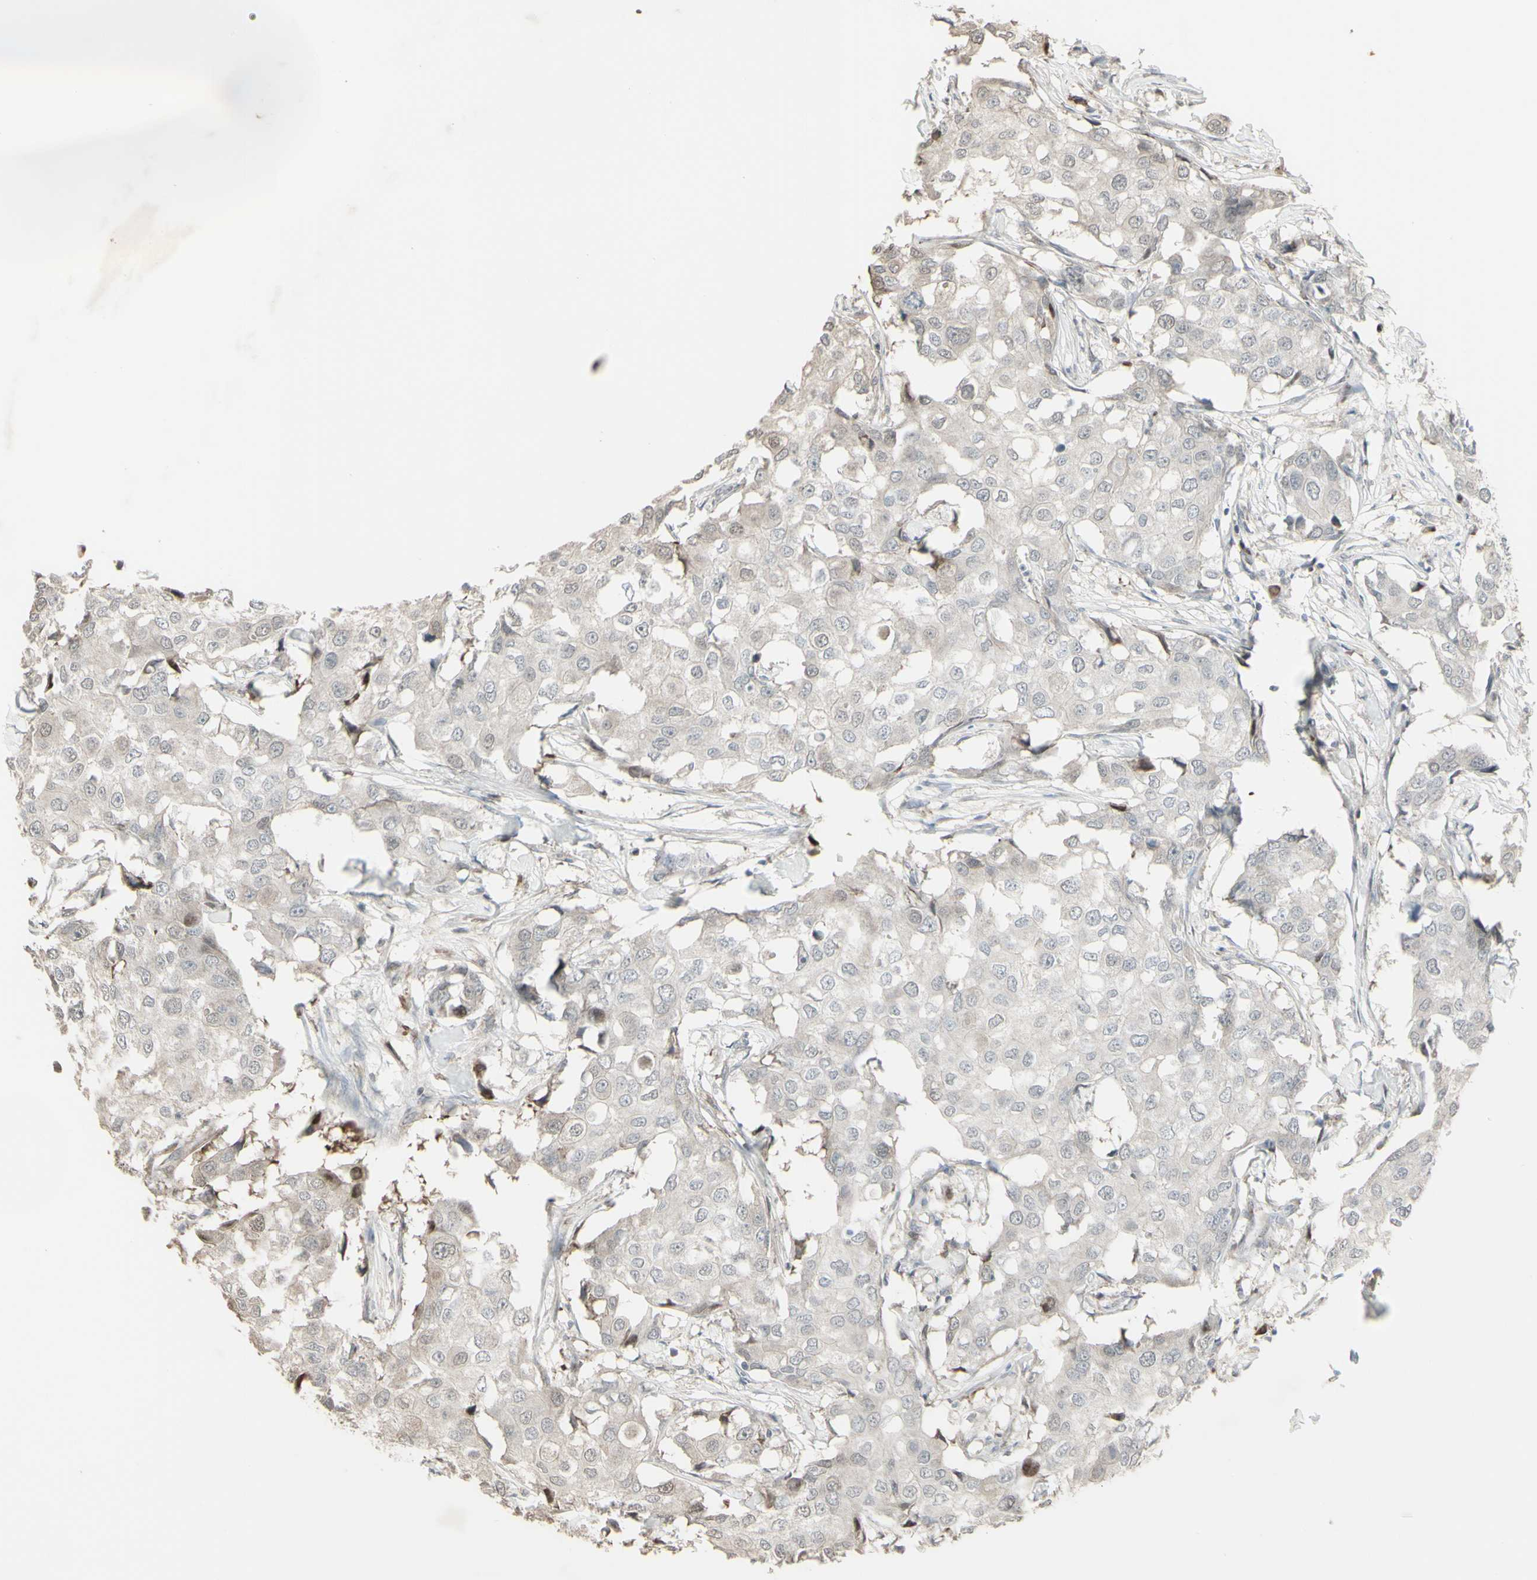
{"staining": {"intensity": "negative", "quantity": "none", "location": "none"}, "tissue": "breast cancer", "cell_type": "Tumor cells", "image_type": "cancer", "snomed": [{"axis": "morphology", "description": "Duct carcinoma"}, {"axis": "topography", "description": "Breast"}], "caption": "Immunohistochemistry image of neoplastic tissue: human breast invasive ductal carcinoma stained with DAB (3,3'-diaminobenzidine) exhibits no significant protein positivity in tumor cells.", "gene": "CD33", "patient": {"sex": "female", "age": 27}}